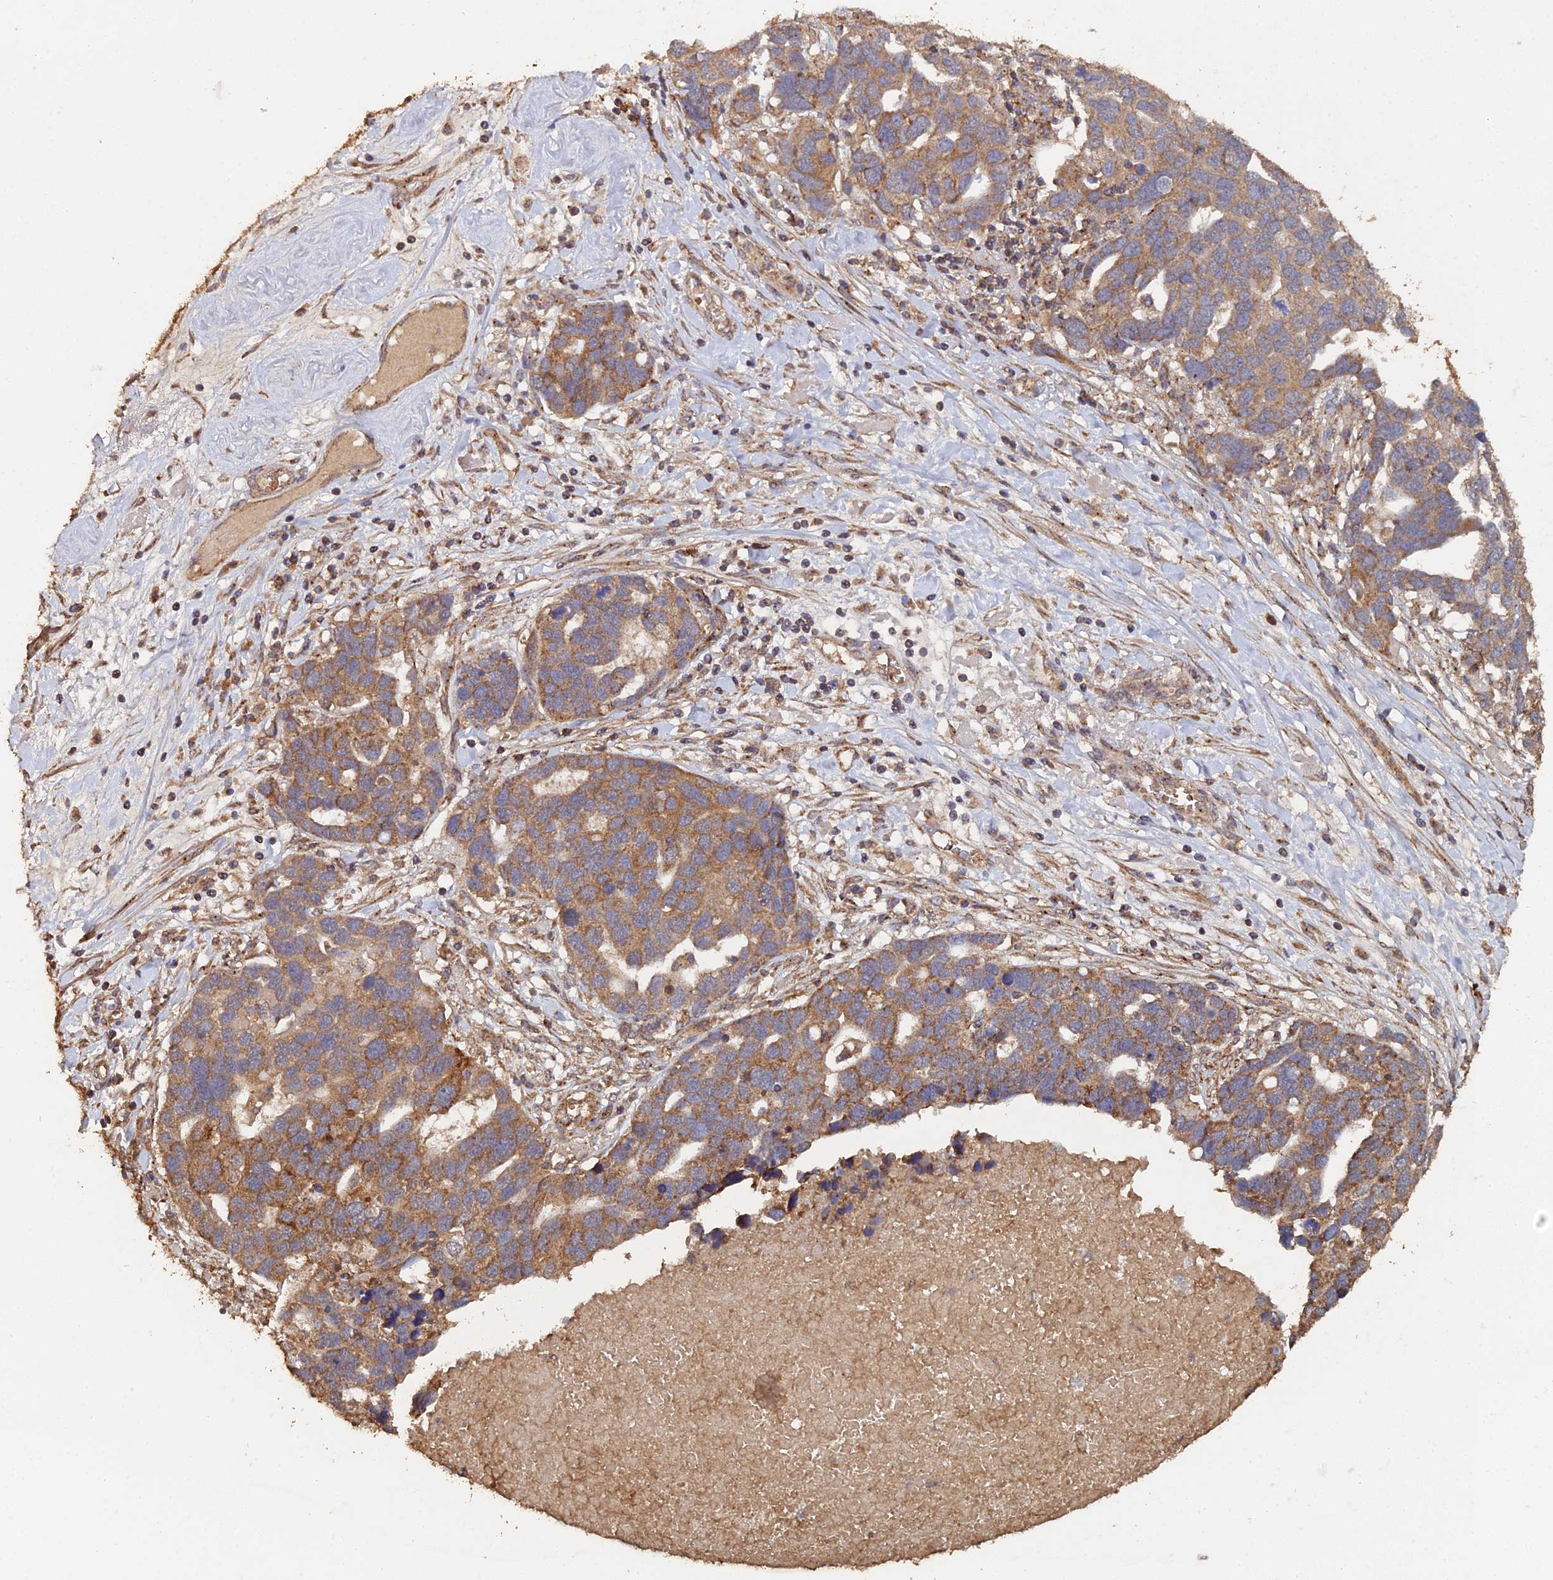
{"staining": {"intensity": "moderate", "quantity": ">75%", "location": "cytoplasmic/membranous"}, "tissue": "ovarian cancer", "cell_type": "Tumor cells", "image_type": "cancer", "snomed": [{"axis": "morphology", "description": "Cystadenocarcinoma, serous, NOS"}, {"axis": "topography", "description": "Ovary"}], "caption": "The micrograph demonstrates immunohistochemical staining of ovarian serous cystadenocarcinoma. There is moderate cytoplasmic/membranous expression is seen in approximately >75% of tumor cells.", "gene": "SPANXN4", "patient": {"sex": "female", "age": 54}}